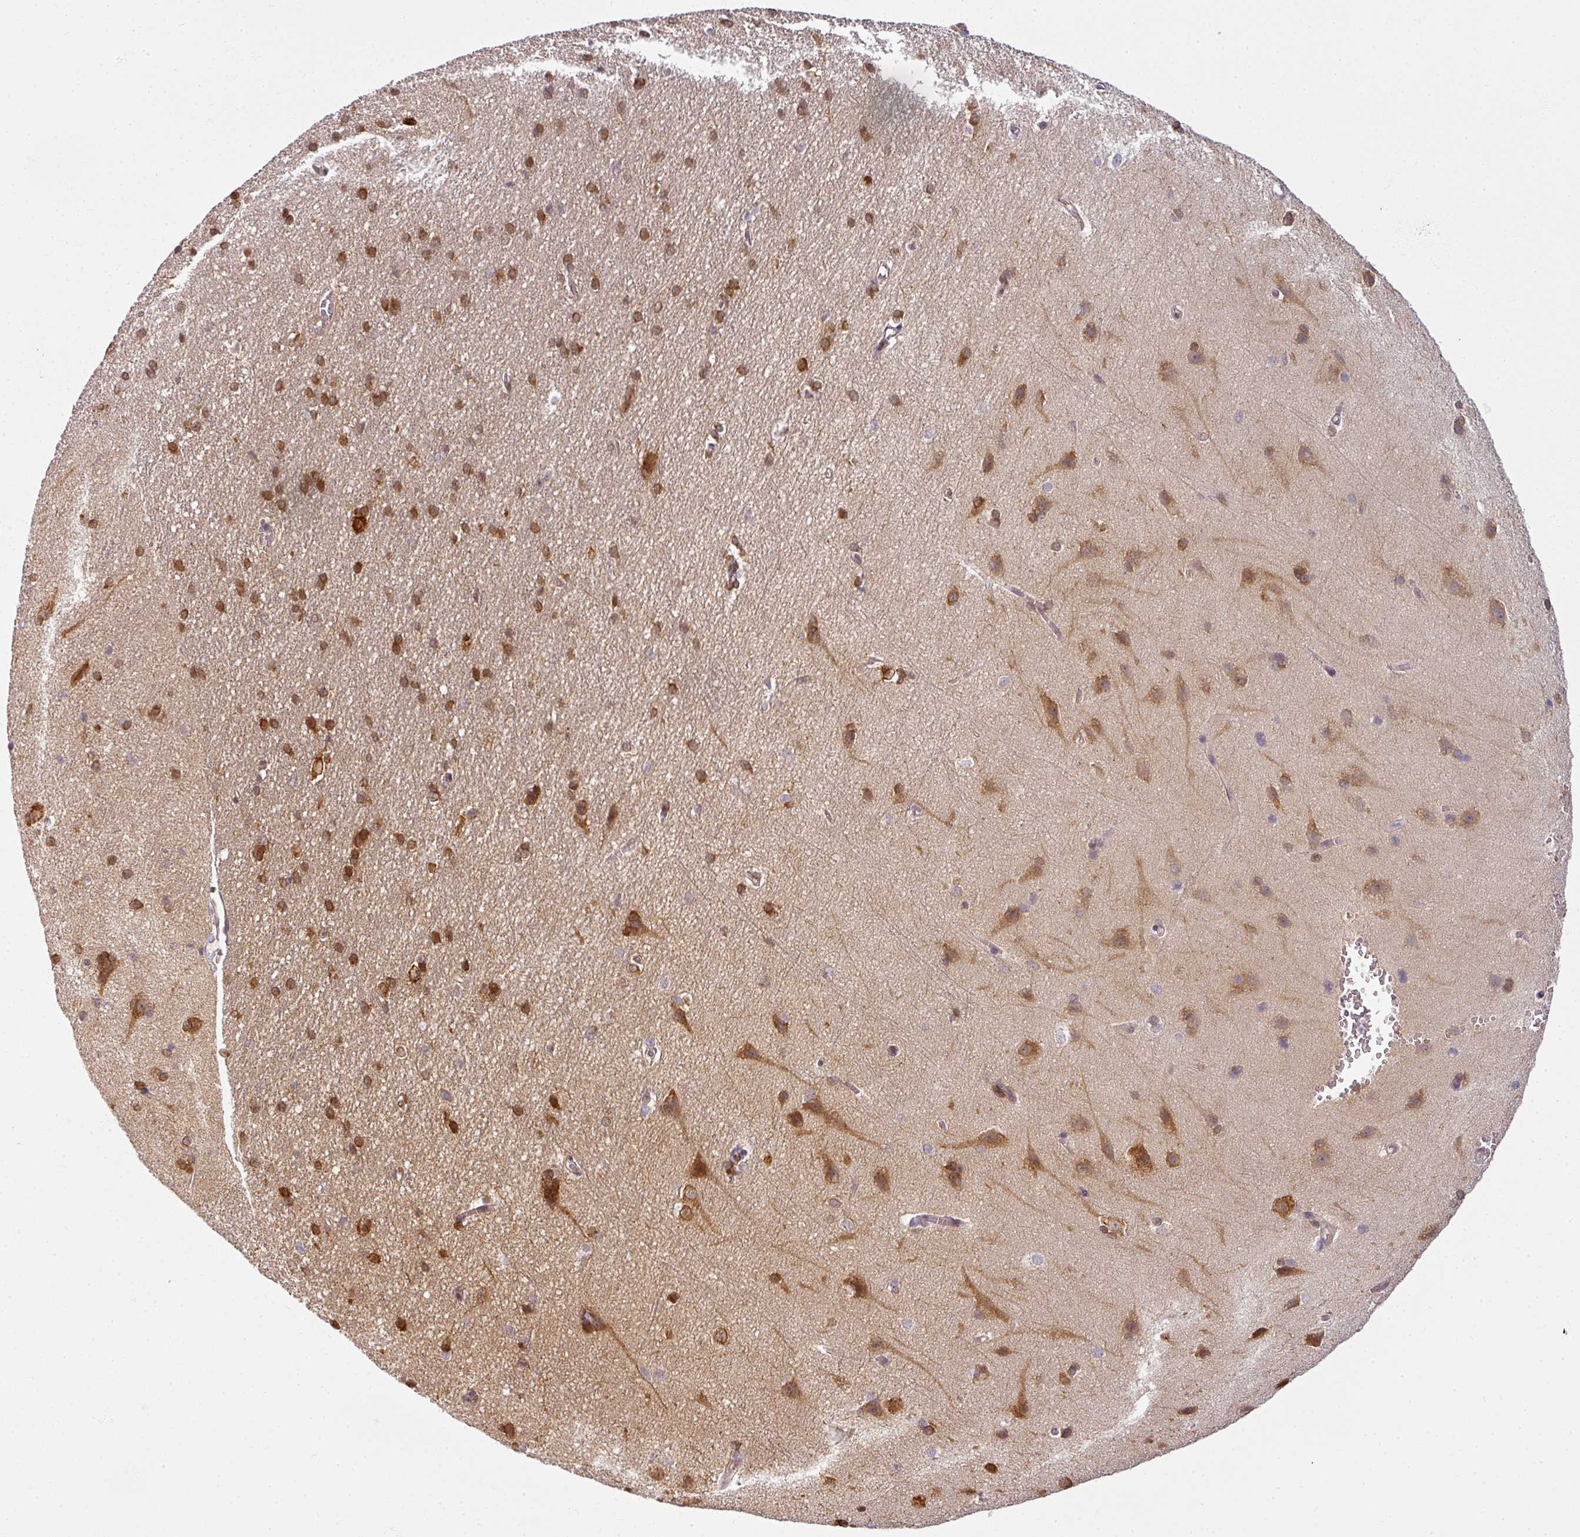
{"staining": {"intensity": "negative", "quantity": "none", "location": "none"}, "tissue": "cerebral cortex", "cell_type": "Endothelial cells", "image_type": "normal", "snomed": [{"axis": "morphology", "description": "Normal tissue, NOS"}, {"axis": "topography", "description": "Cerebral cortex"}], "caption": "Protein analysis of normal cerebral cortex demonstrates no significant expression in endothelial cells.", "gene": "AGPAT4", "patient": {"sex": "male", "age": 37}}